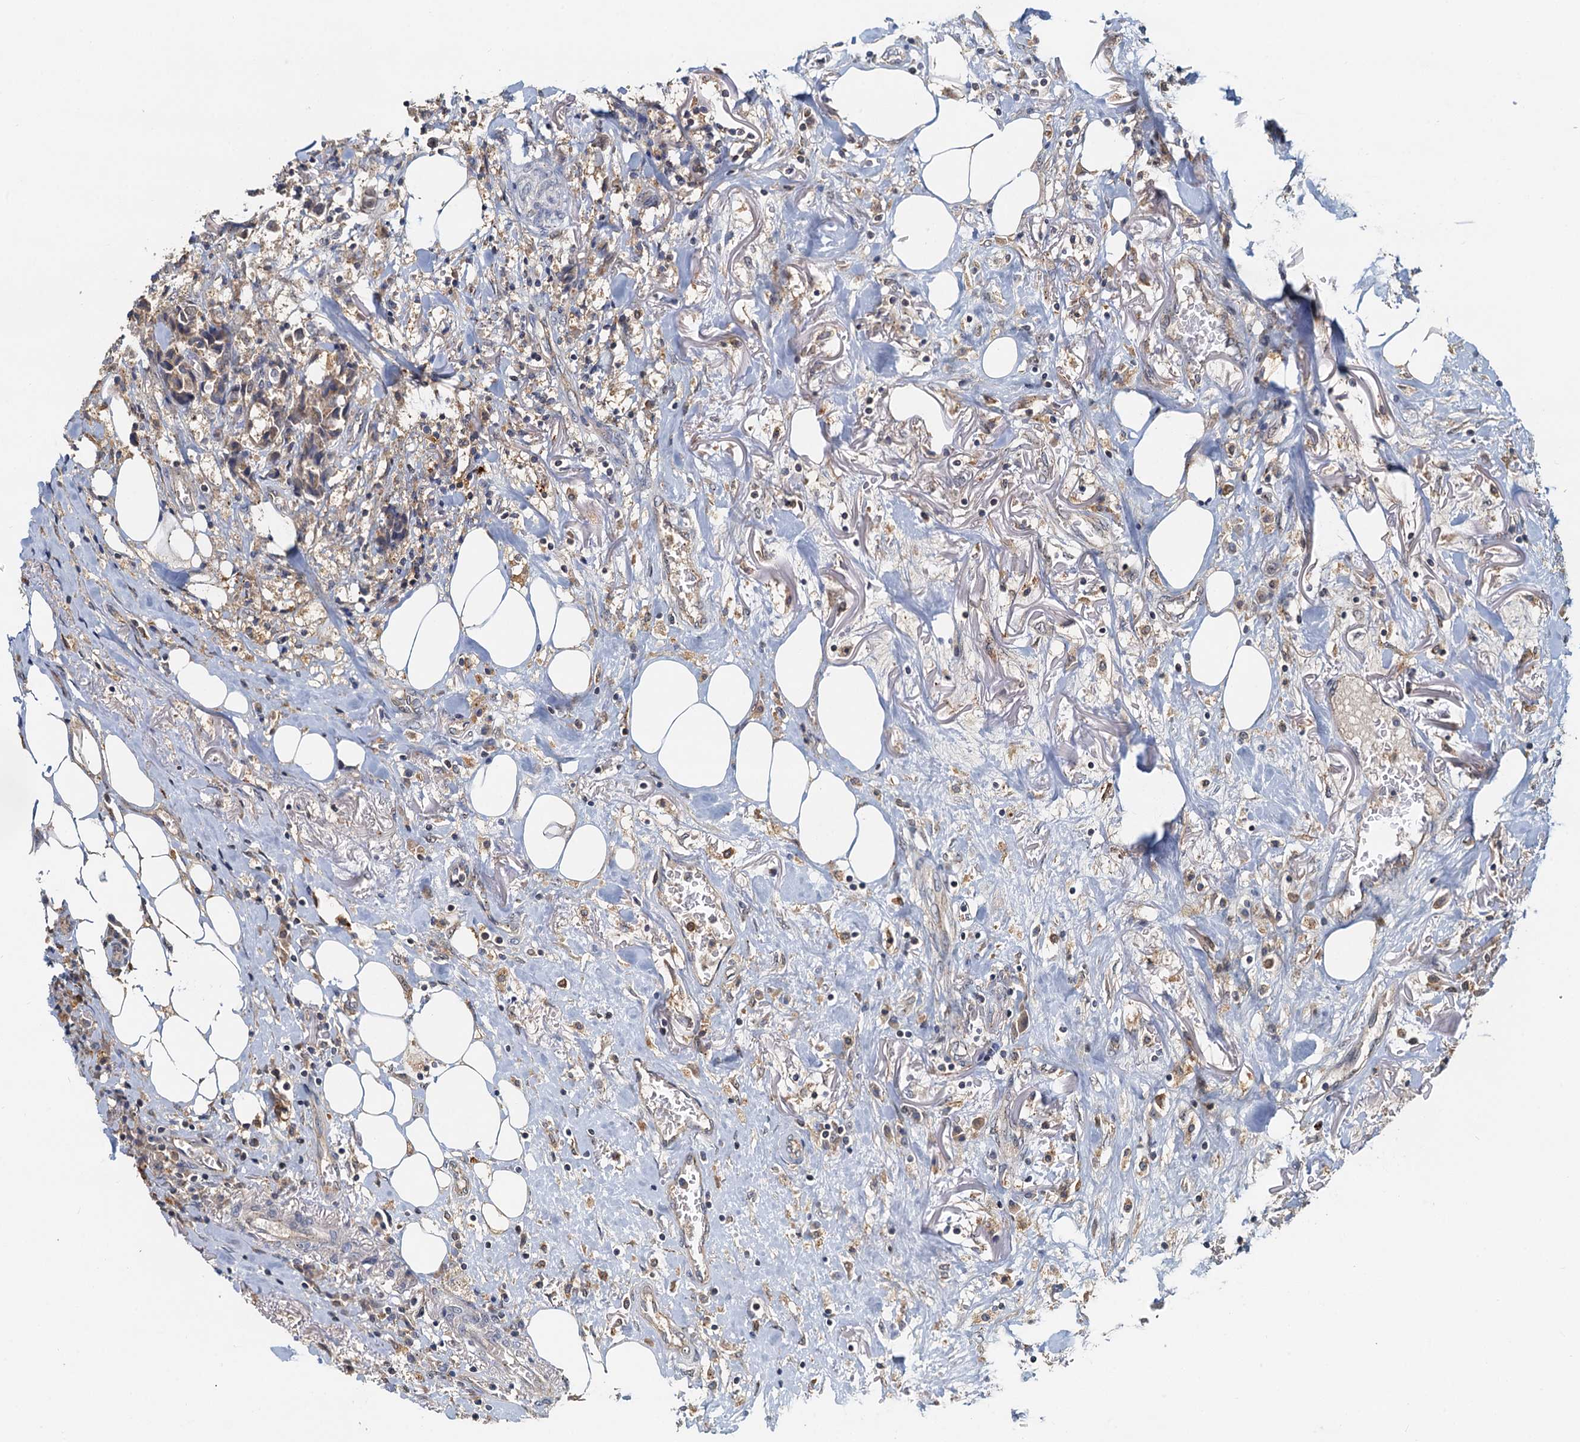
{"staining": {"intensity": "weak", "quantity": ">75%", "location": "cytoplasmic/membranous"}, "tissue": "breast cancer", "cell_type": "Tumor cells", "image_type": "cancer", "snomed": [{"axis": "morphology", "description": "Duct carcinoma"}, {"axis": "topography", "description": "Breast"}], "caption": "Breast intraductal carcinoma was stained to show a protein in brown. There is low levels of weak cytoplasmic/membranous expression in about >75% of tumor cells.", "gene": "TOLLIP", "patient": {"sex": "female", "age": 80}}